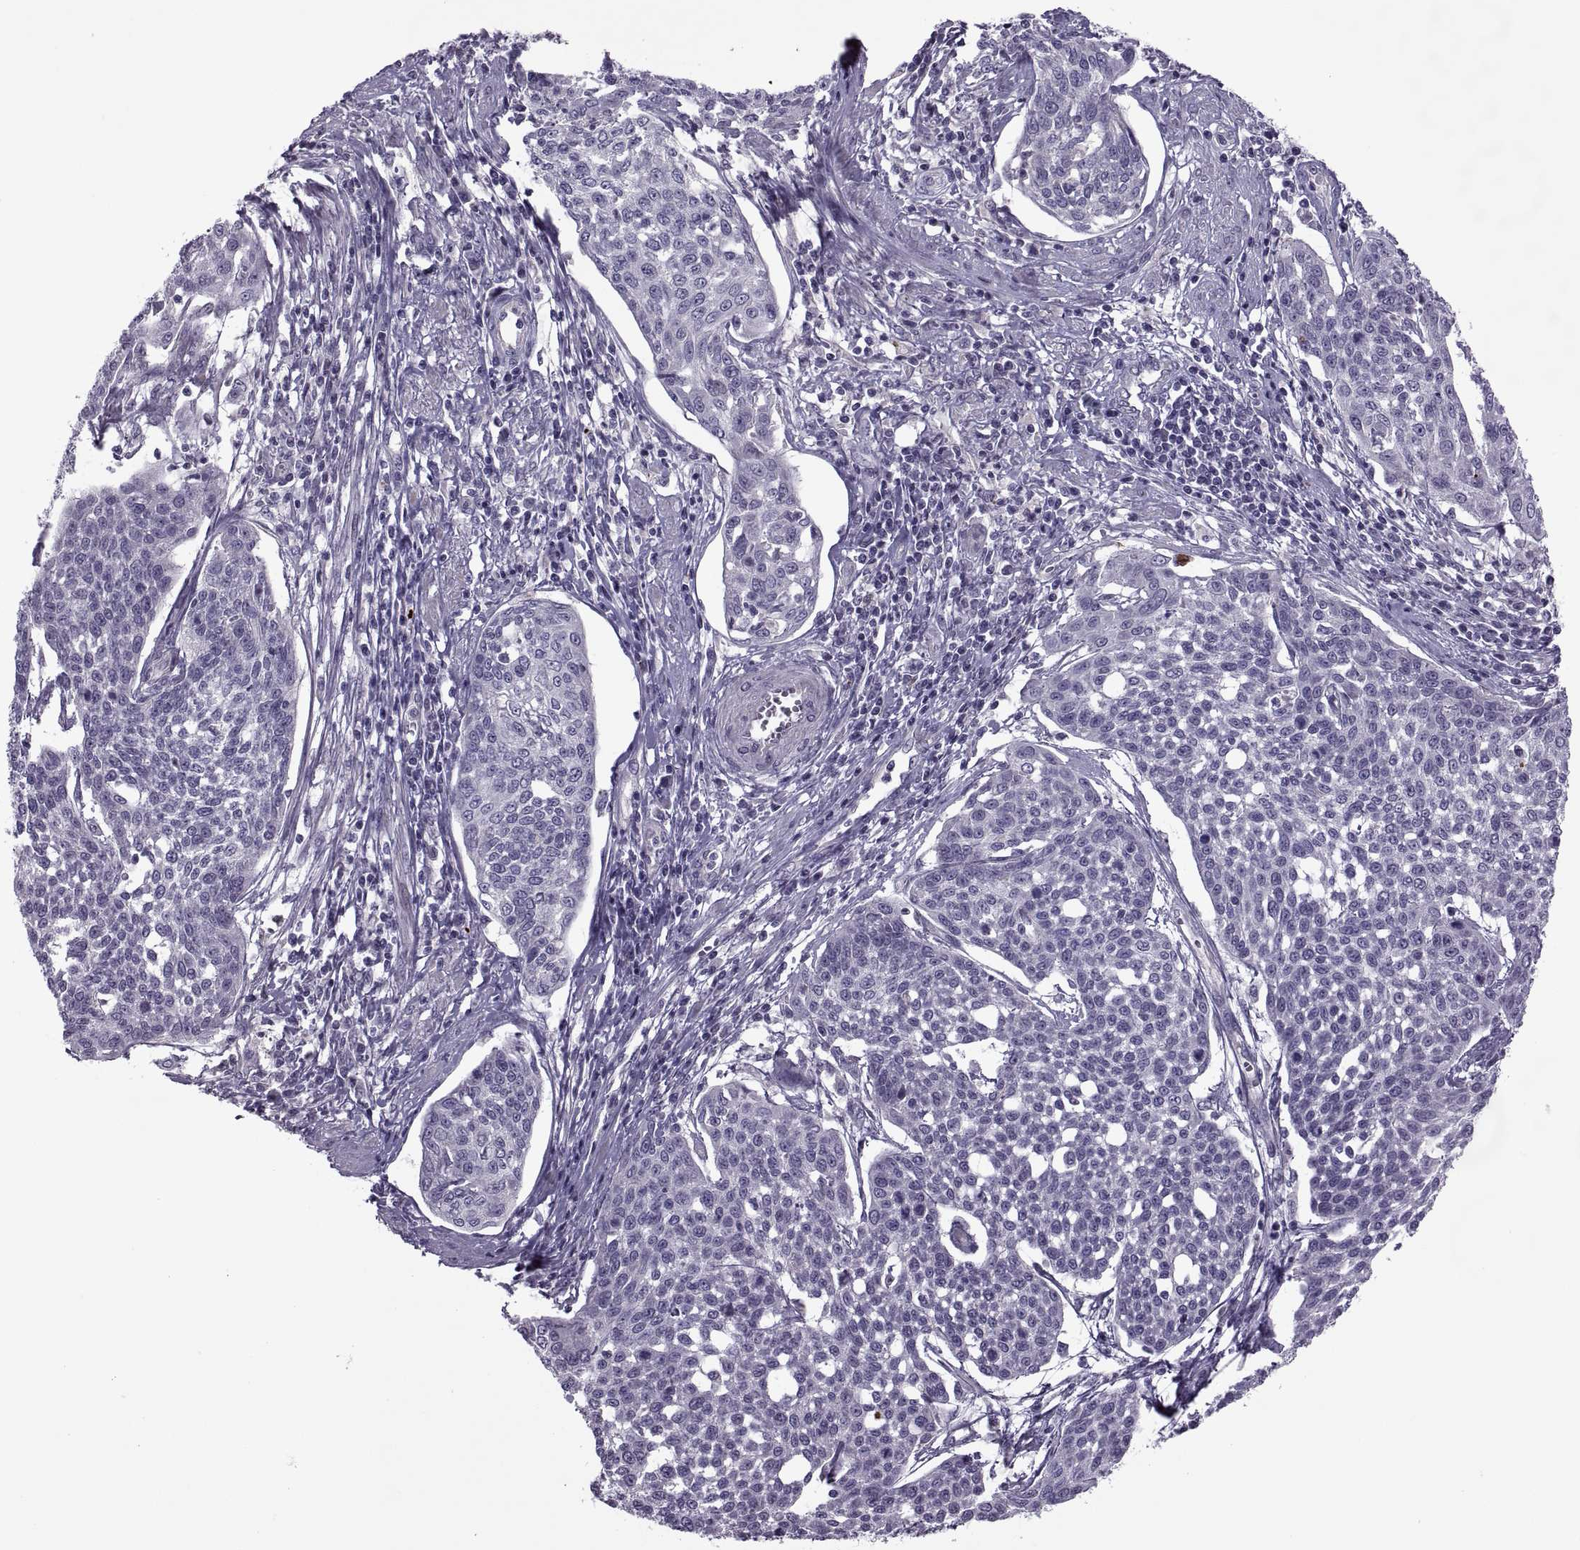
{"staining": {"intensity": "negative", "quantity": "none", "location": "none"}, "tissue": "cervical cancer", "cell_type": "Tumor cells", "image_type": "cancer", "snomed": [{"axis": "morphology", "description": "Squamous cell carcinoma, NOS"}, {"axis": "topography", "description": "Cervix"}], "caption": "Immunohistochemistry (IHC) photomicrograph of squamous cell carcinoma (cervical) stained for a protein (brown), which shows no staining in tumor cells.", "gene": "ODF3", "patient": {"sex": "female", "age": 34}}